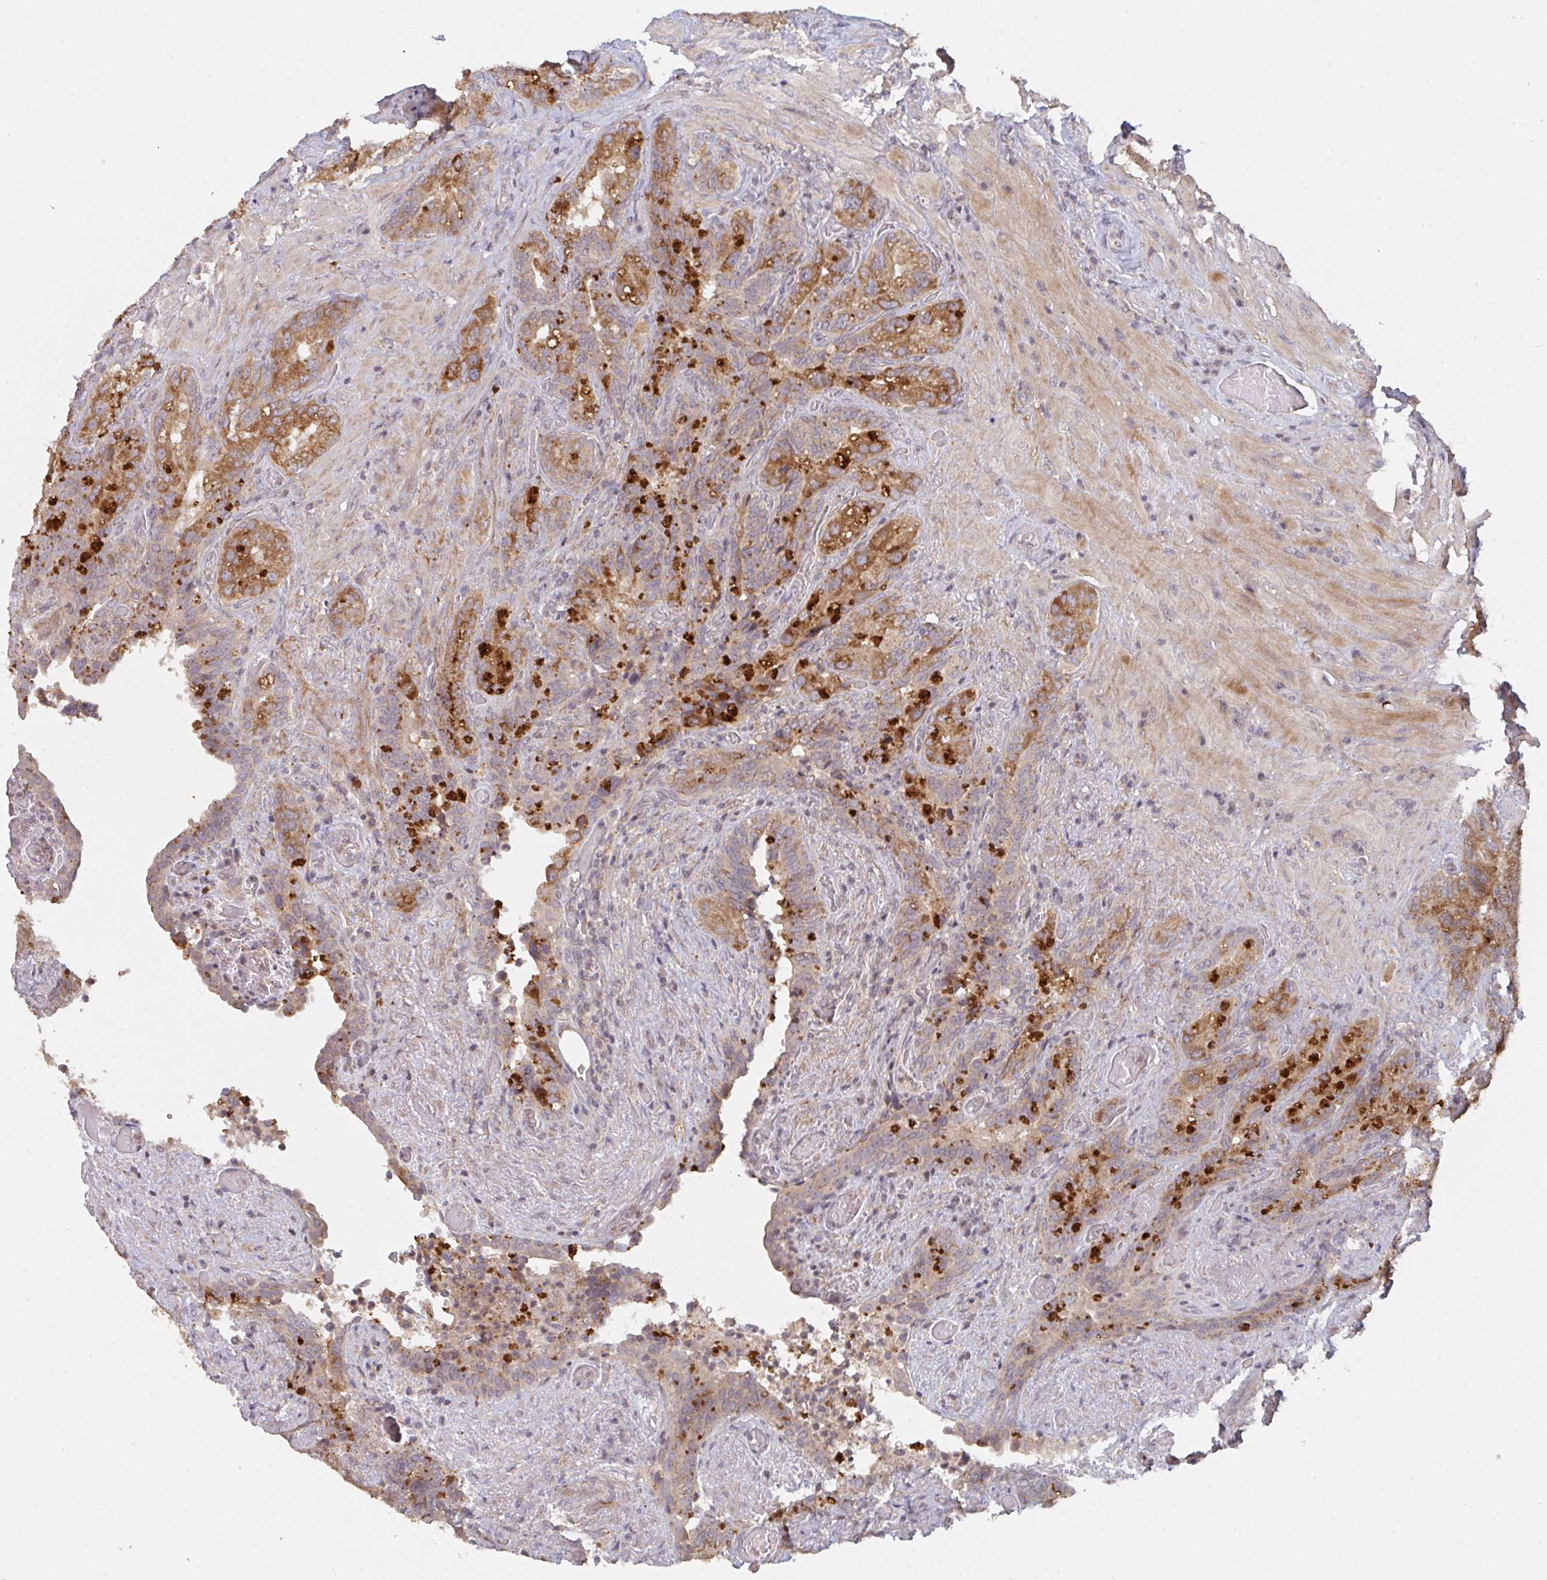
{"staining": {"intensity": "moderate", "quantity": ">75%", "location": "cytoplasmic/membranous"}, "tissue": "seminal vesicle", "cell_type": "Glandular cells", "image_type": "normal", "snomed": [{"axis": "morphology", "description": "Normal tissue, NOS"}, {"axis": "topography", "description": "Seminal veicle"}], "caption": "The photomicrograph demonstrates immunohistochemical staining of benign seminal vesicle. There is moderate cytoplasmic/membranous positivity is identified in approximately >75% of glandular cells.", "gene": "DCST1", "patient": {"sex": "male", "age": 68}}